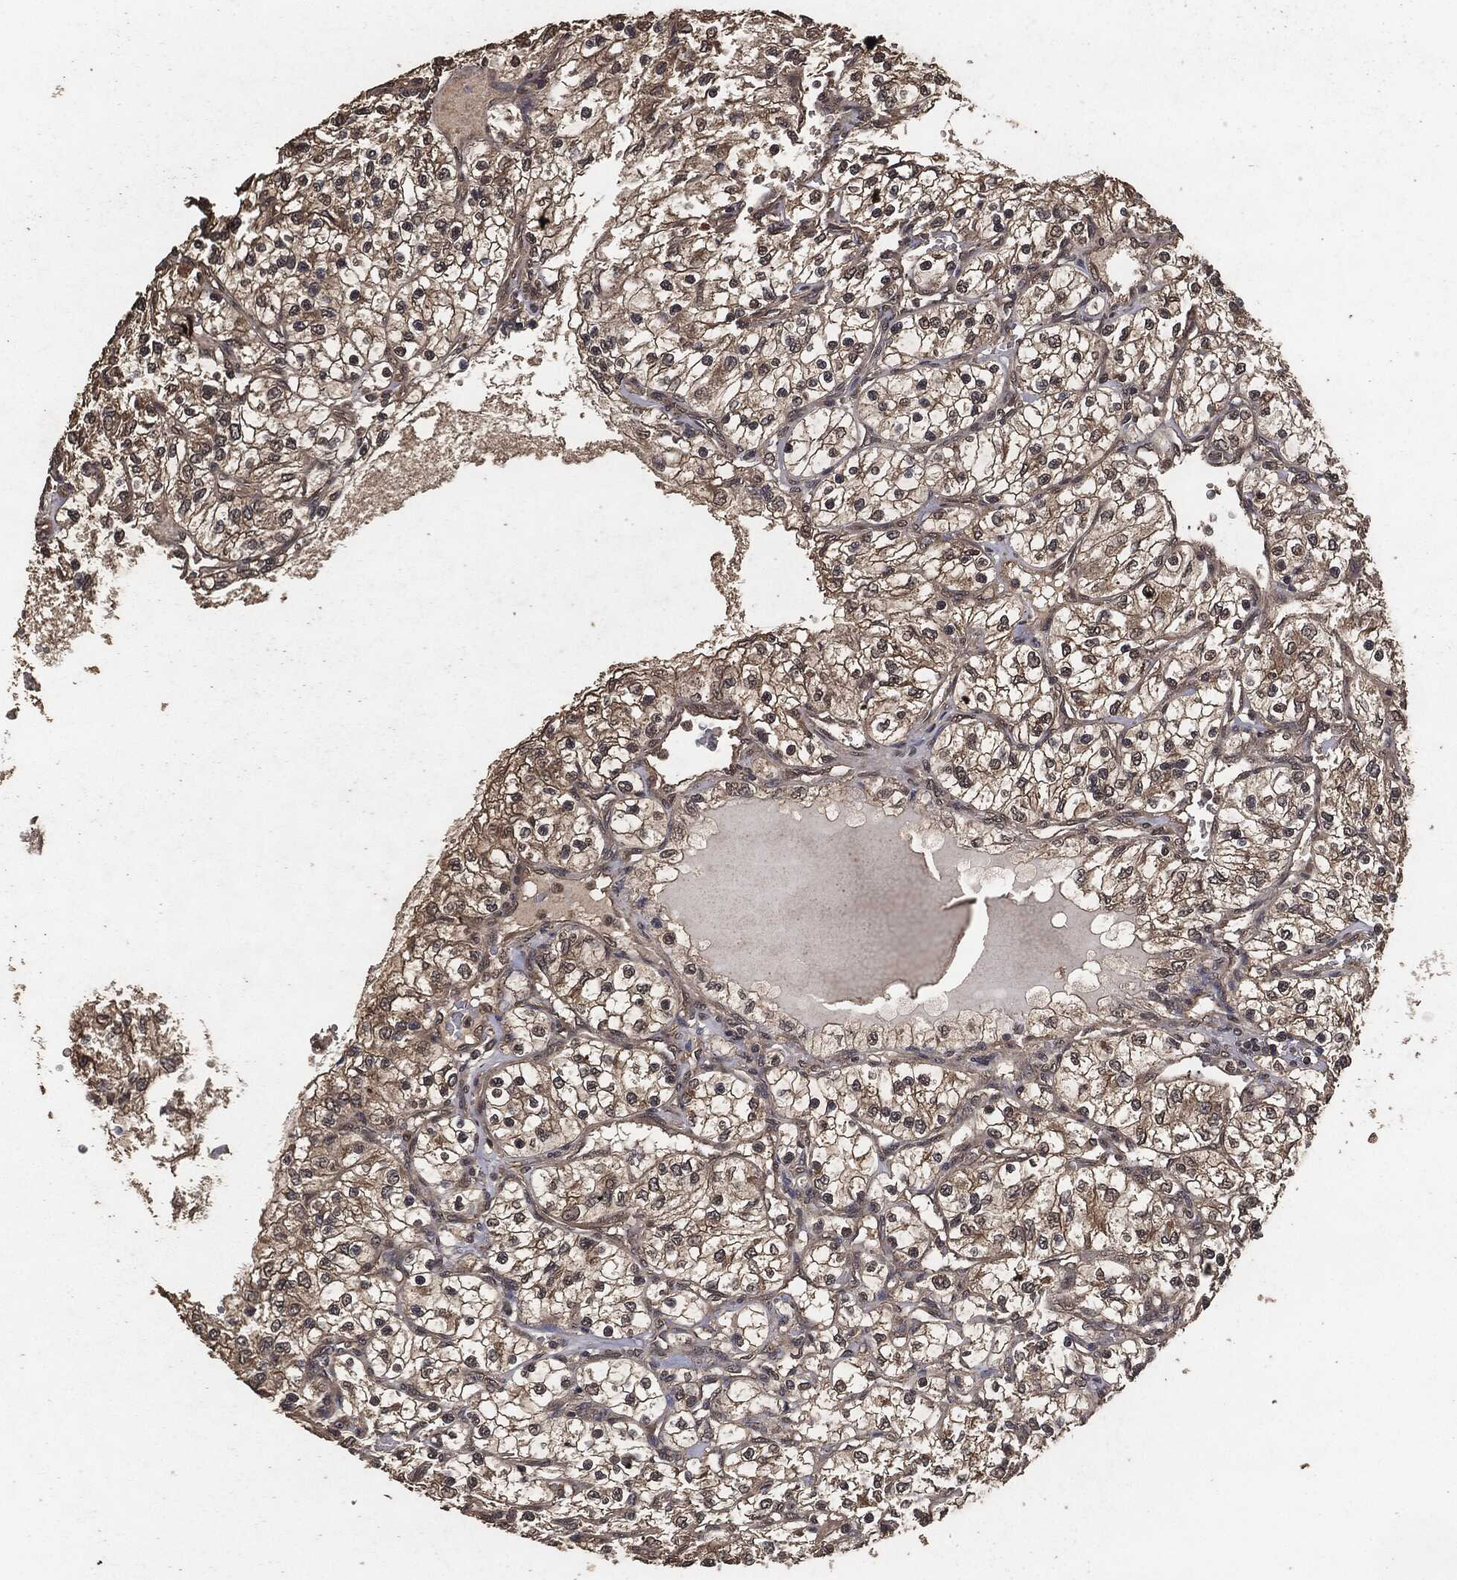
{"staining": {"intensity": "weak", "quantity": ">75%", "location": "cytoplasmic/membranous"}, "tissue": "renal cancer", "cell_type": "Tumor cells", "image_type": "cancer", "snomed": [{"axis": "morphology", "description": "Adenocarcinoma, NOS"}, {"axis": "topography", "description": "Kidney"}], "caption": "Human renal adenocarcinoma stained with a brown dye exhibits weak cytoplasmic/membranous positive staining in about >75% of tumor cells.", "gene": "AKT1S1", "patient": {"sex": "female", "age": 69}}